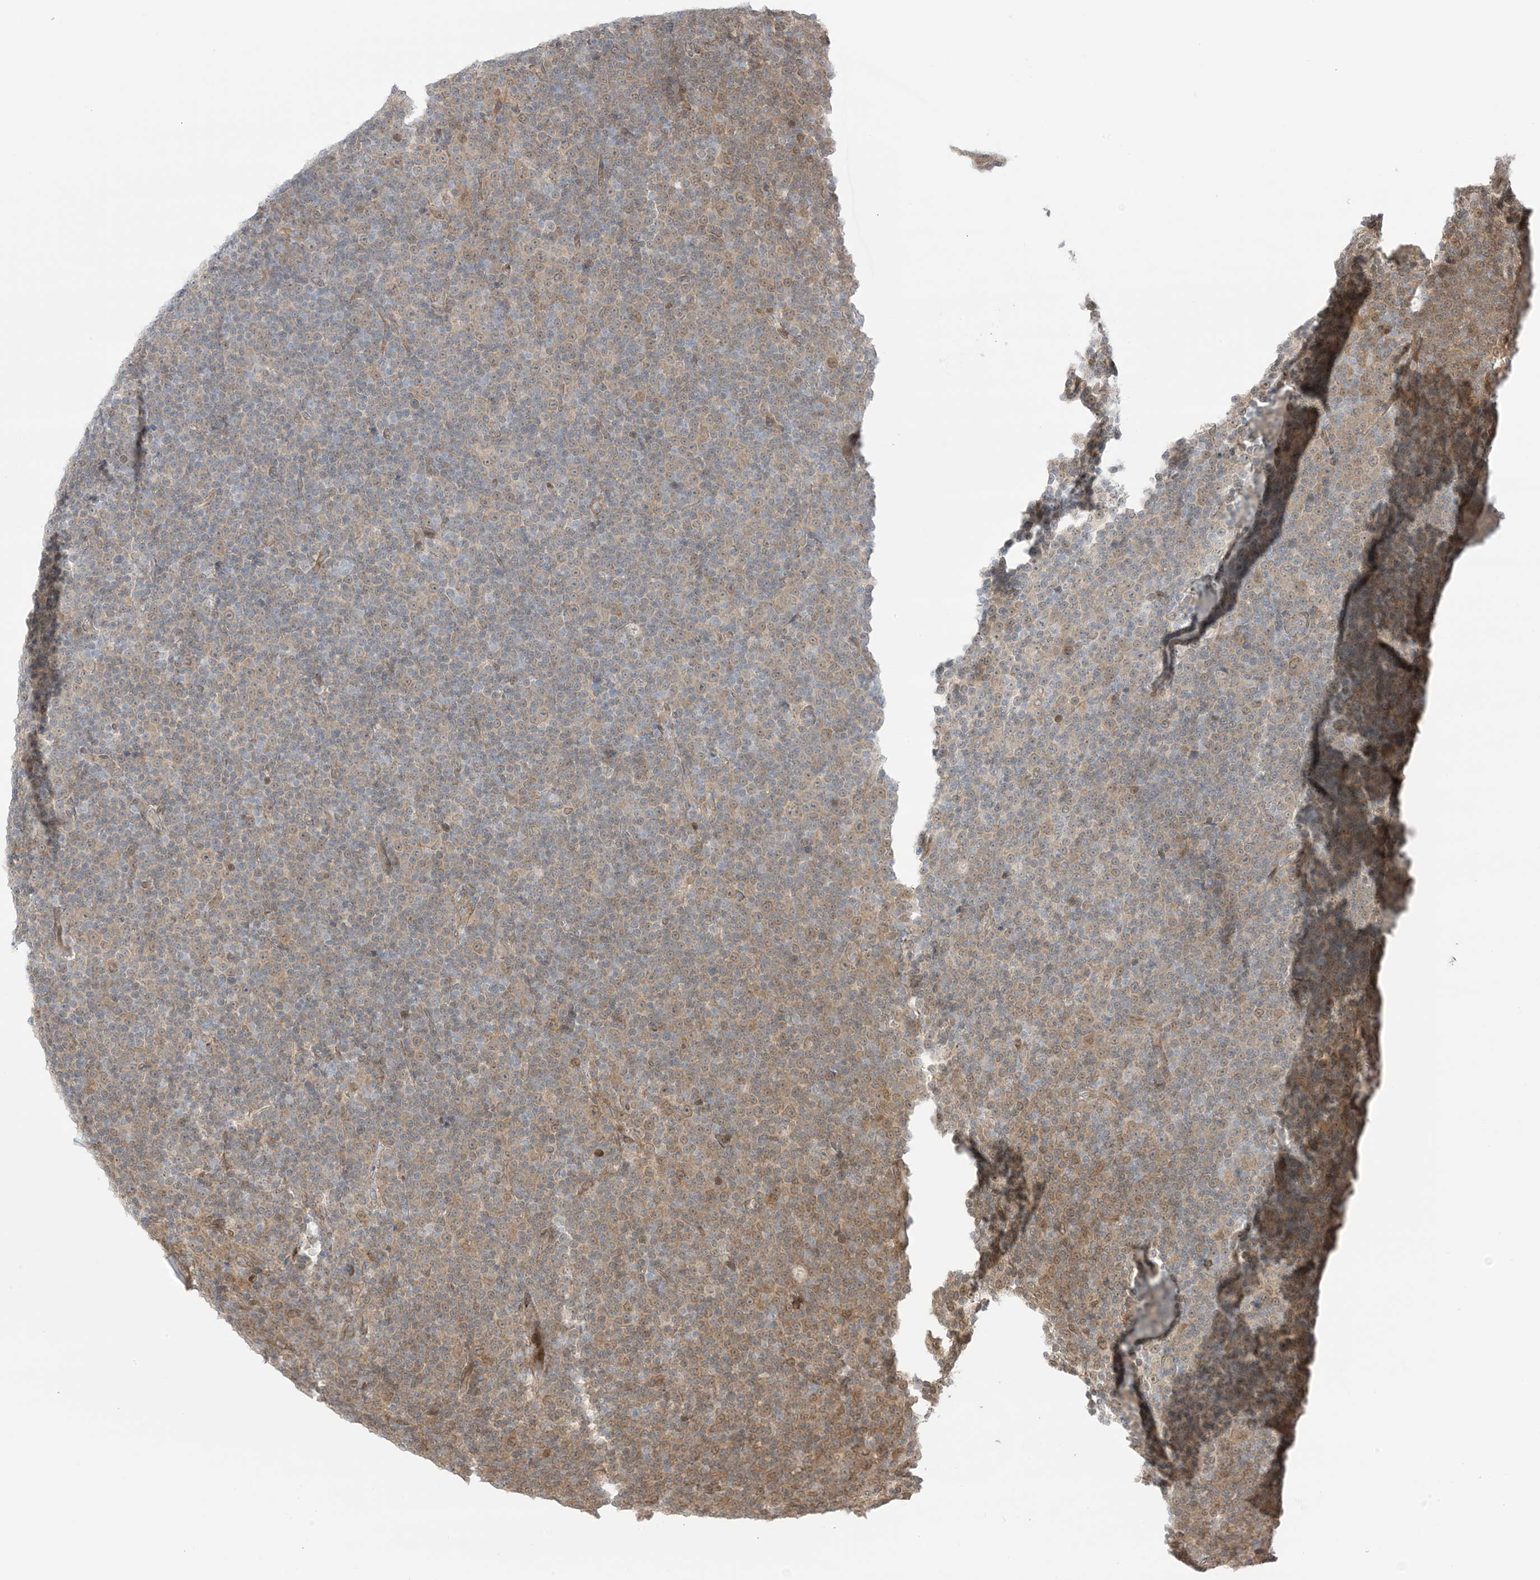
{"staining": {"intensity": "moderate", "quantity": "<25%", "location": "cytoplasmic/membranous,nuclear"}, "tissue": "lymphoma", "cell_type": "Tumor cells", "image_type": "cancer", "snomed": [{"axis": "morphology", "description": "Malignant lymphoma, non-Hodgkin's type, Low grade"}, {"axis": "topography", "description": "Lymph node"}], "caption": "Moderate cytoplasmic/membranous and nuclear positivity for a protein is appreciated in about <25% of tumor cells of lymphoma using immunohistochemistry (IHC).", "gene": "UBE2E2", "patient": {"sex": "female", "age": 67}}